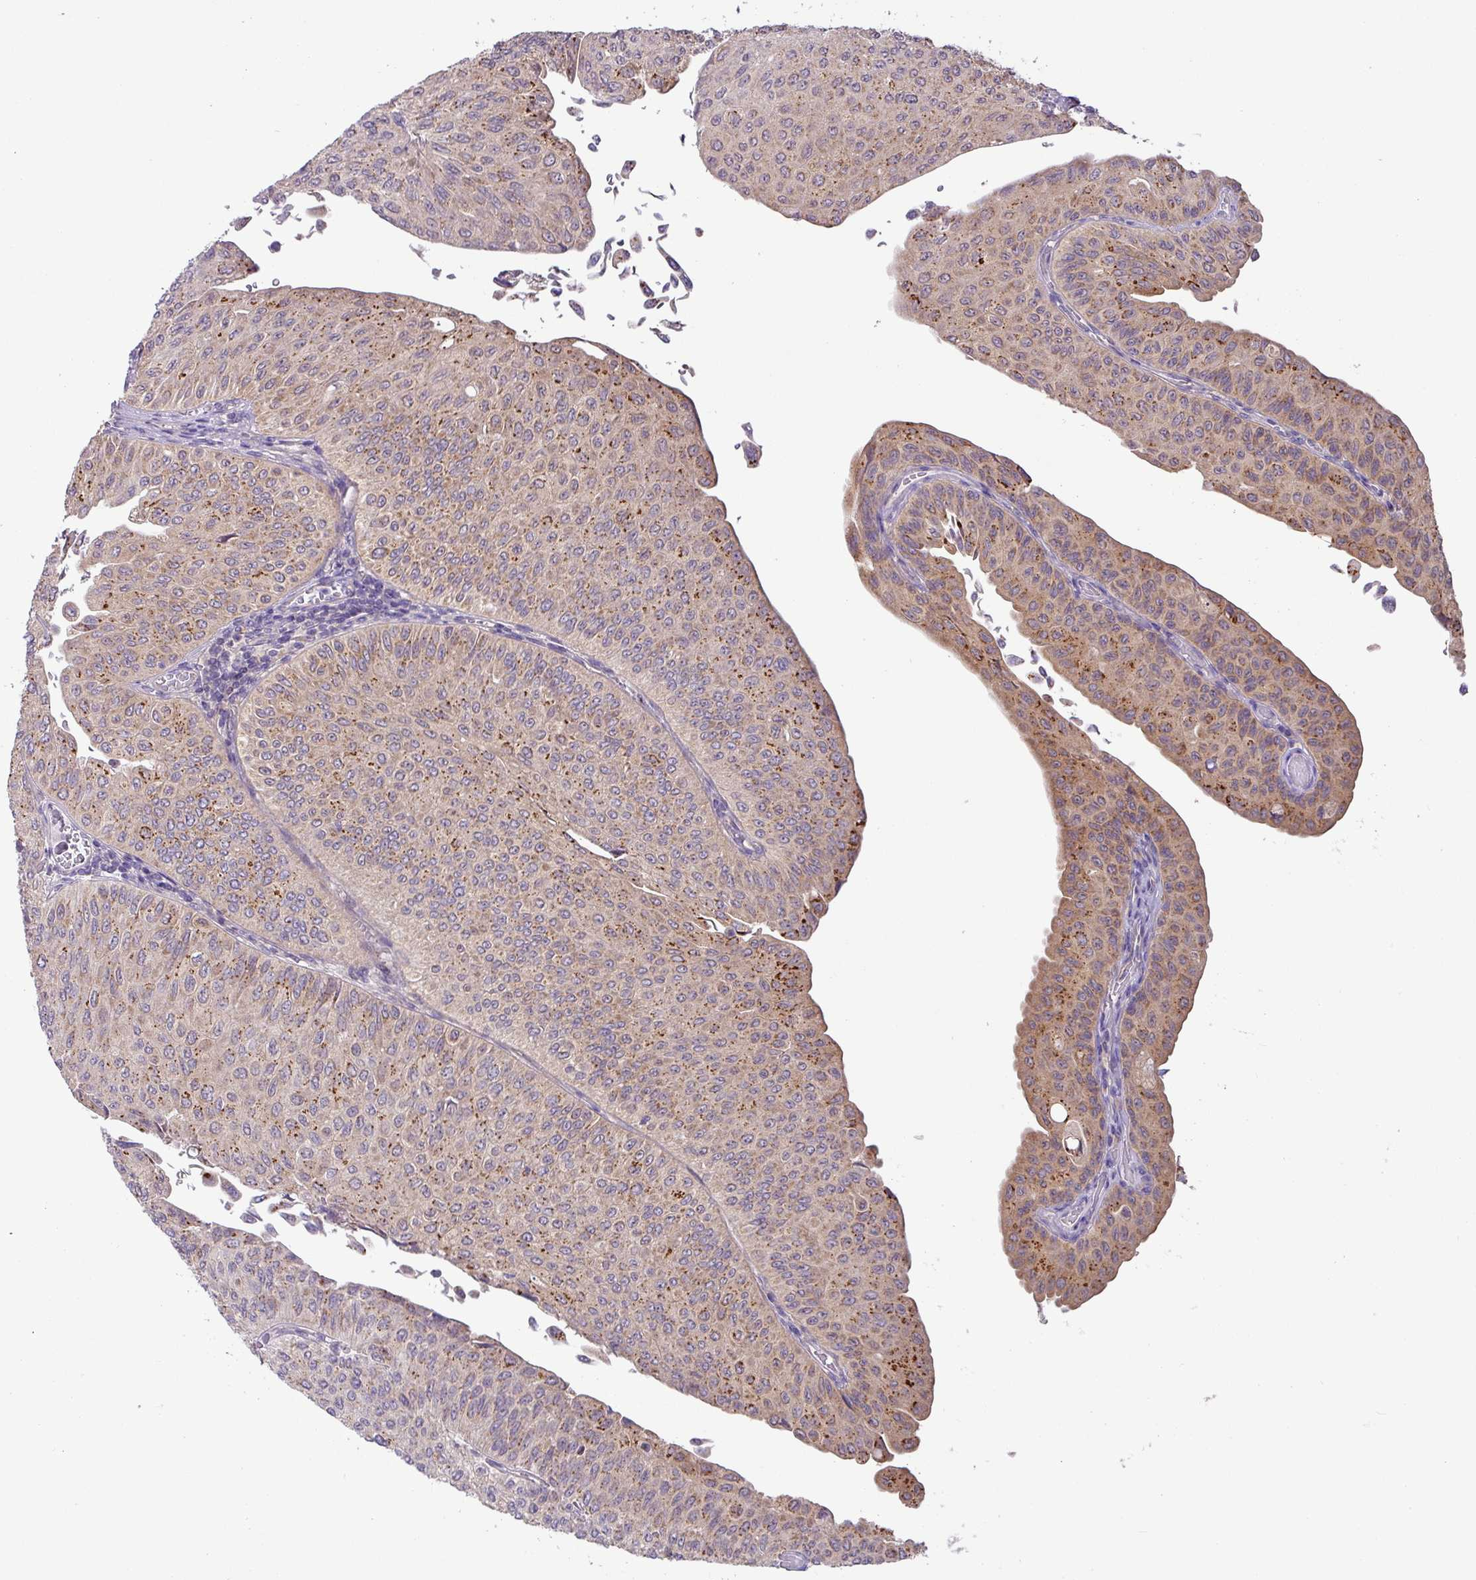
{"staining": {"intensity": "moderate", "quantity": "25%-75%", "location": "cytoplasmic/membranous"}, "tissue": "urothelial cancer", "cell_type": "Tumor cells", "image_type": "cancer", "snomed": [{"axis": "morphology", "description": "Urothelial carcinoma, NOS"}, {"axis": "topography", "description": "Urinary bladder"}], "caption": "Immunohistochemistry photomicrograph of transitional cell carcinoma stained for a protein (brown), which demonstrates medium levels of moderate cytoplasmic/membranous expression in about 25%-75% of tumor cells.", "gene": "GALNT12", "patient": {"sex": "male", "age": 59}}